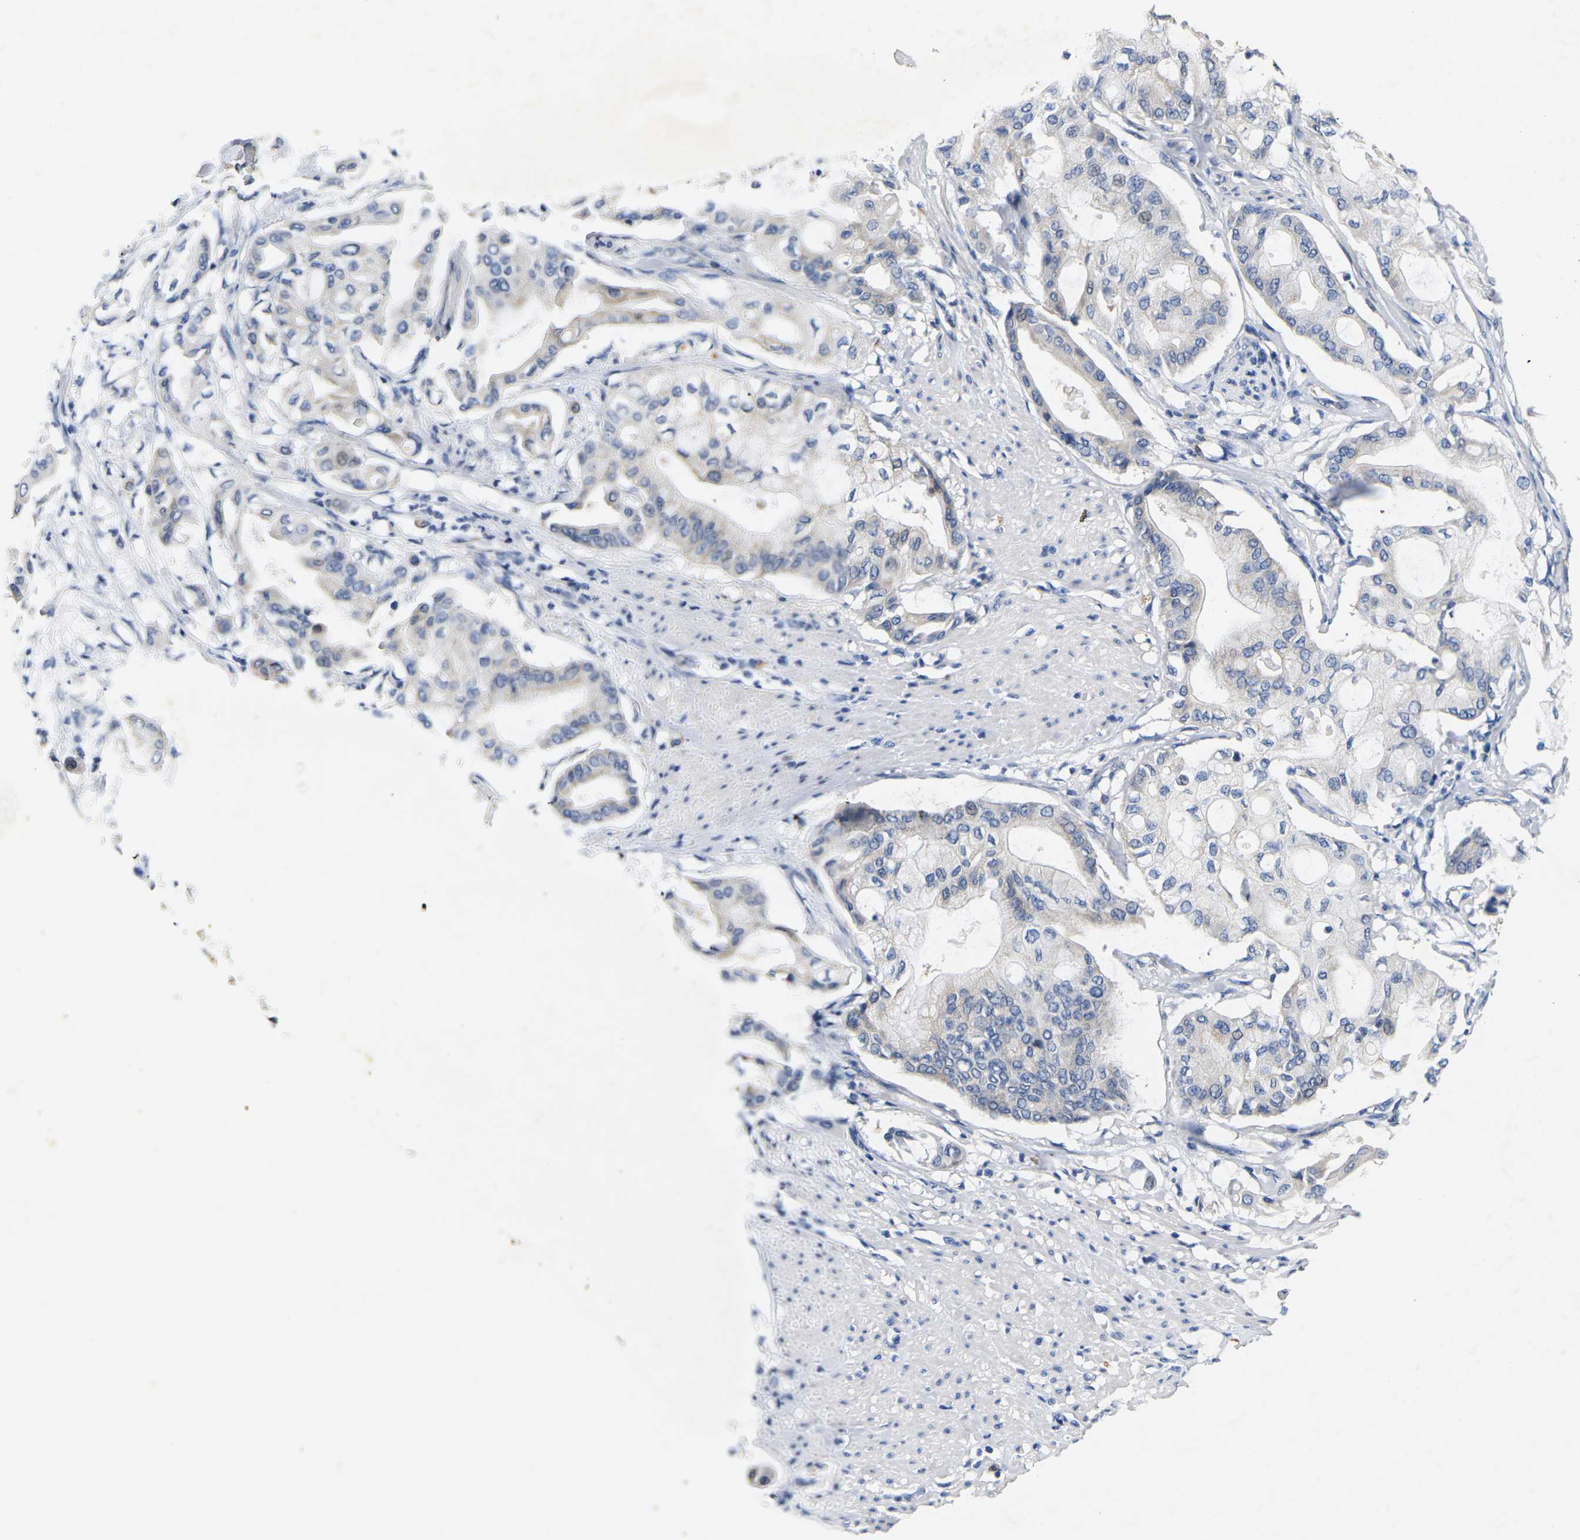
{"staining": {"intensity": "moderate", "quantity": "<25%", "location": "cytoplasmic/membranous"}, "tissue": "pancreatic cancer", "cell_type": "Tumor cells", "image_type": "cancer", "snomed": [{"axis": "morphology", "description": "Adenocarcinoma, NOS"}, {"axis": "morphology", "description": "Adenocarcinoma, metastatic, NOS"}, {"axis": "topography", "description": "Lymph node"}, {"axis": "topography", "description": "Pancreas"}, {"axis": "topography", "description": "Duodenum"}], "caption": "Protein staining displays moderate cytoplasmic/membranous expression in approximately <25% of tumor cells in adenocarcinoma (pancreatic).", "gene": "NOCT", "patient": {"sex": "female", "age": 64}}